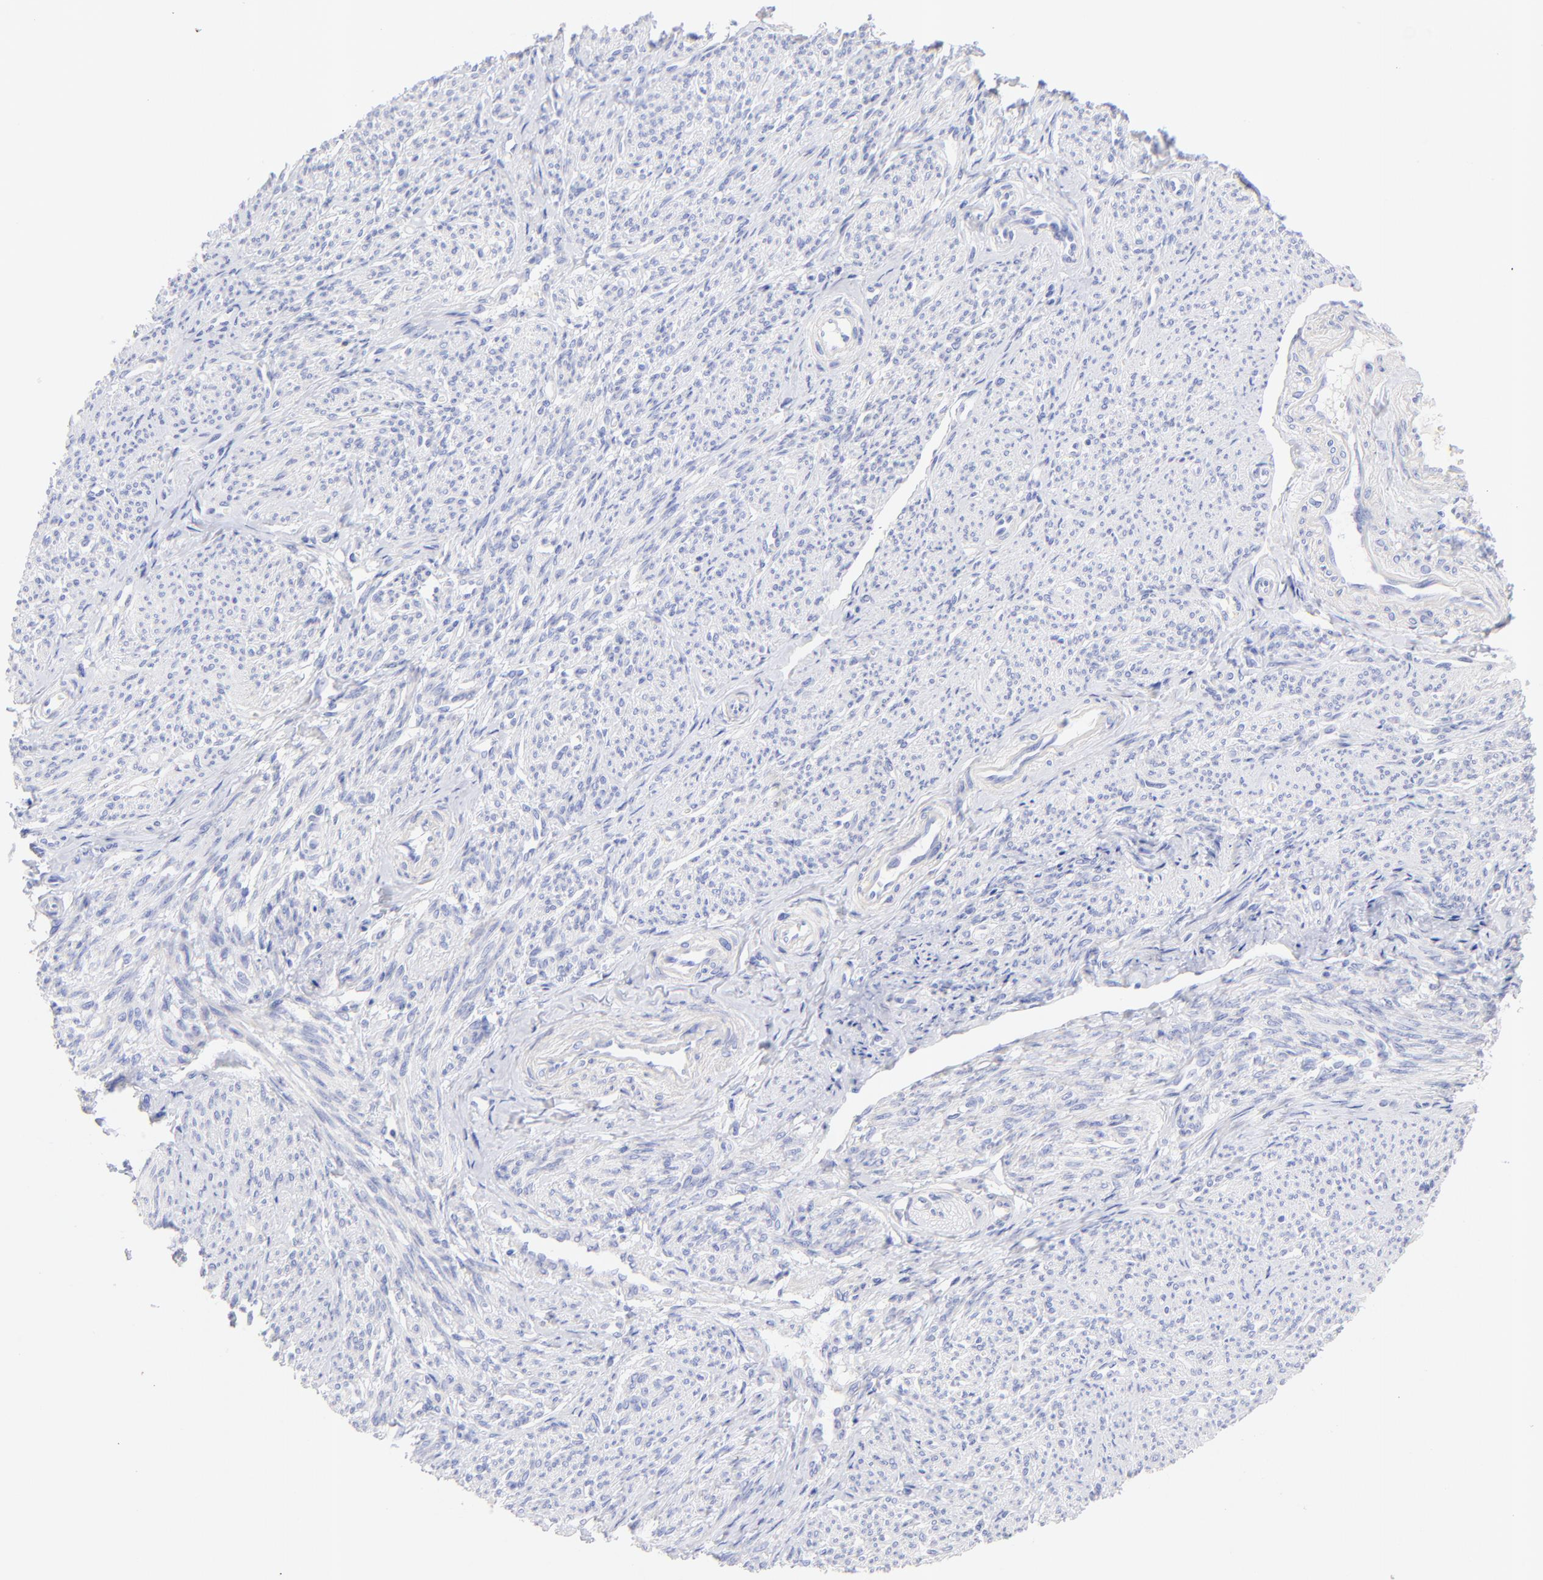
{"staining": {"intensity": "weak", "quantity": "<25%", "location": "cytoplasmic/membranous"}, "tissue": "smooth muscle", "cell_type": "Smooth muscle cells", "image_type": "normal", "snomed": [{"axis": "morphology", "description": "Normal tissue, NOS"}, {"axis": "topography", "description": "Smooth muscle"}], "caption": "This is an IHC histopathology image of unremarkable smooth muscle. There is no staining in smooth muscle cells.", "gene": "C1QTNF6", "patient": {"sex": "female", "age": 65}}